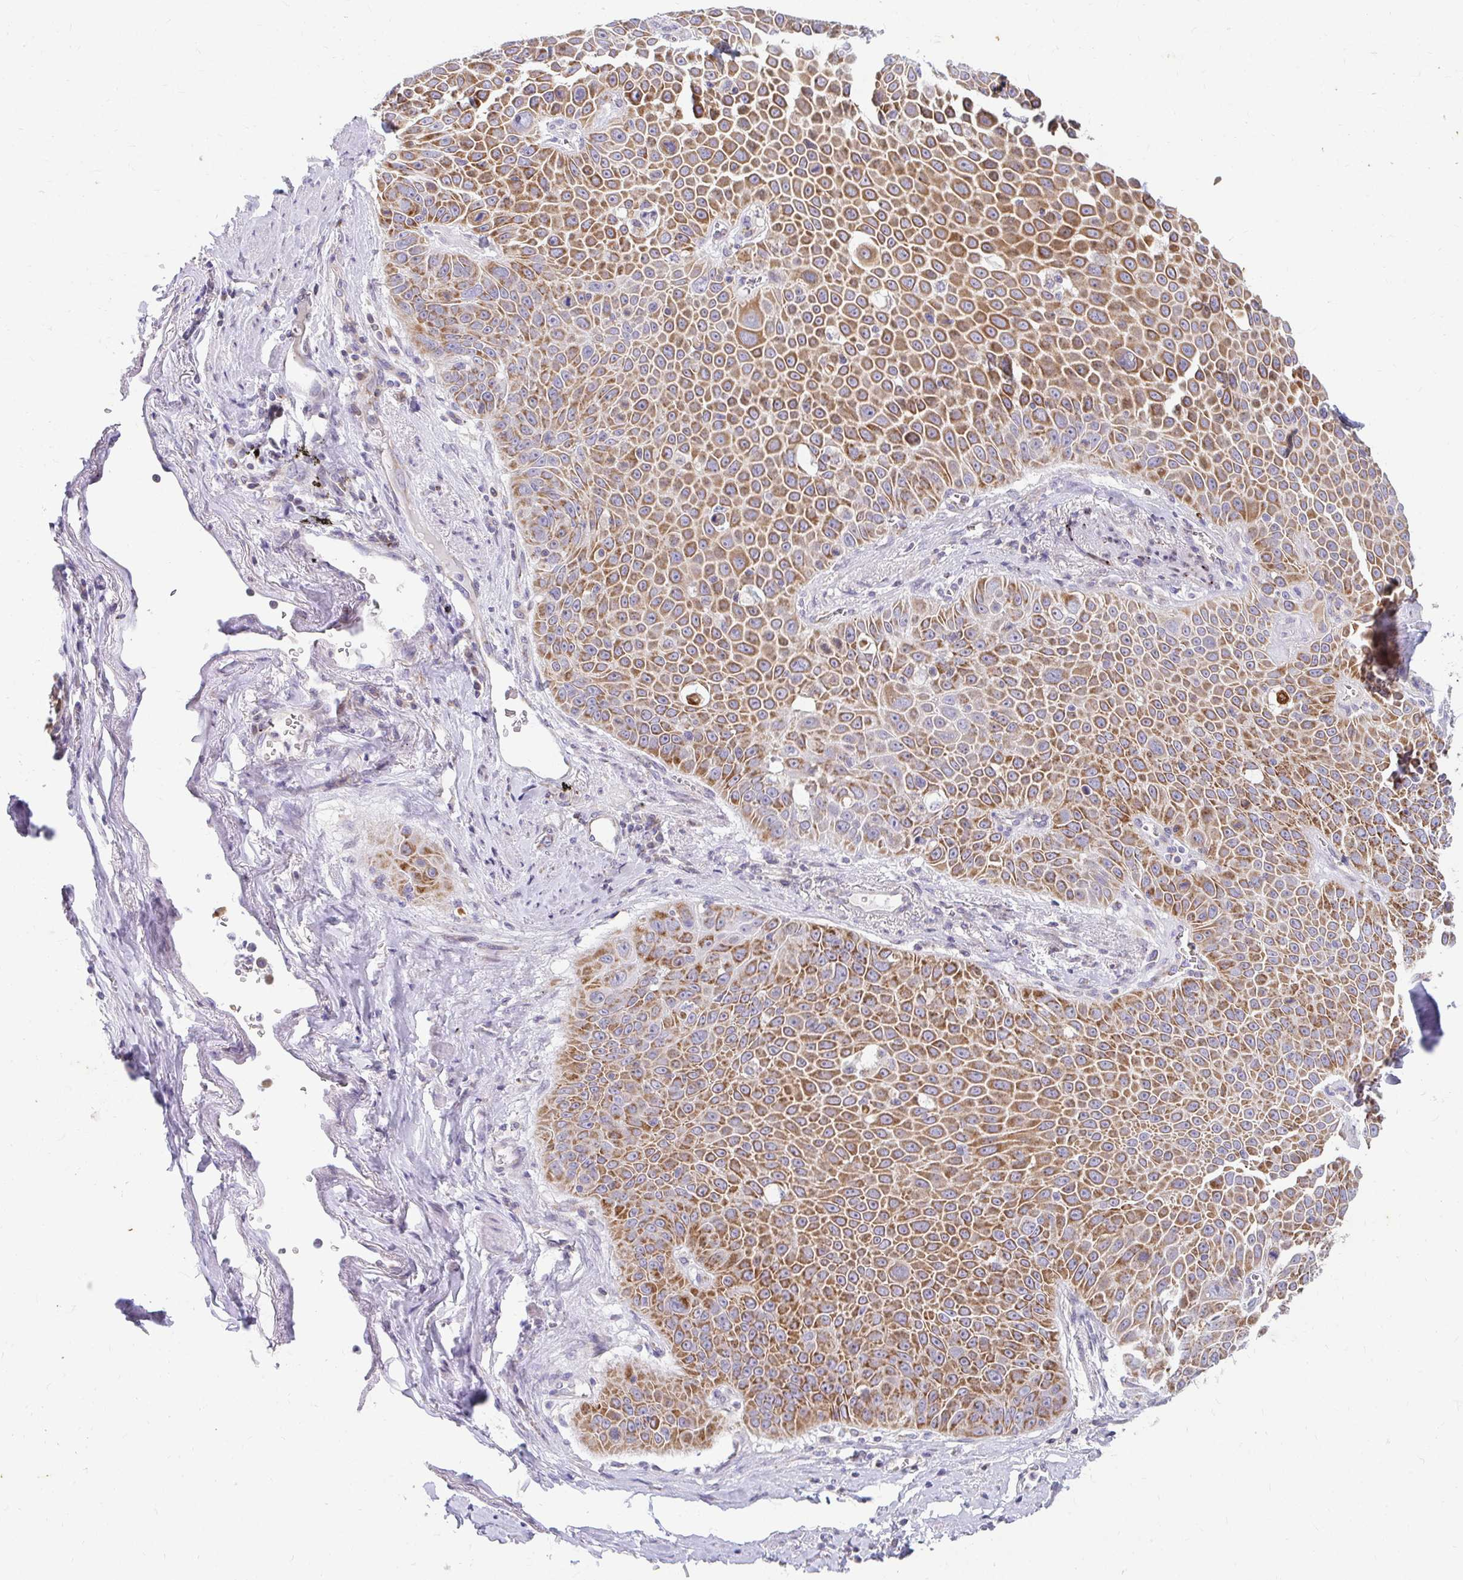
{"staining": {"intensity": "strong", "quantity": "25%-75%", "location": "cytoplasmic/membranous"}, "tissue": "lung cancer", "cell_type": "Tumor cells", "image_type": "cancer", "snomed": [{"axis": "morphology", "description": "Squamous cell carcinoma, NOS"}, {"axis": "morphology", "description": "Squamous cell carcinoma, metastatic, NOS"}, {"axis": "topography", "description": "Lymph node"}, {"axis": "topography", "description": "Lung"}], "caption": "Approximately 25%-75% of tumor cells in lung squamous cell carcinoma reveal strong cytoplasmic/membranous protein positivity as visualized by brown immunohistochemical staining.", "gene": "EXOC5", "patient": {"sex": "female", "age": 62}}